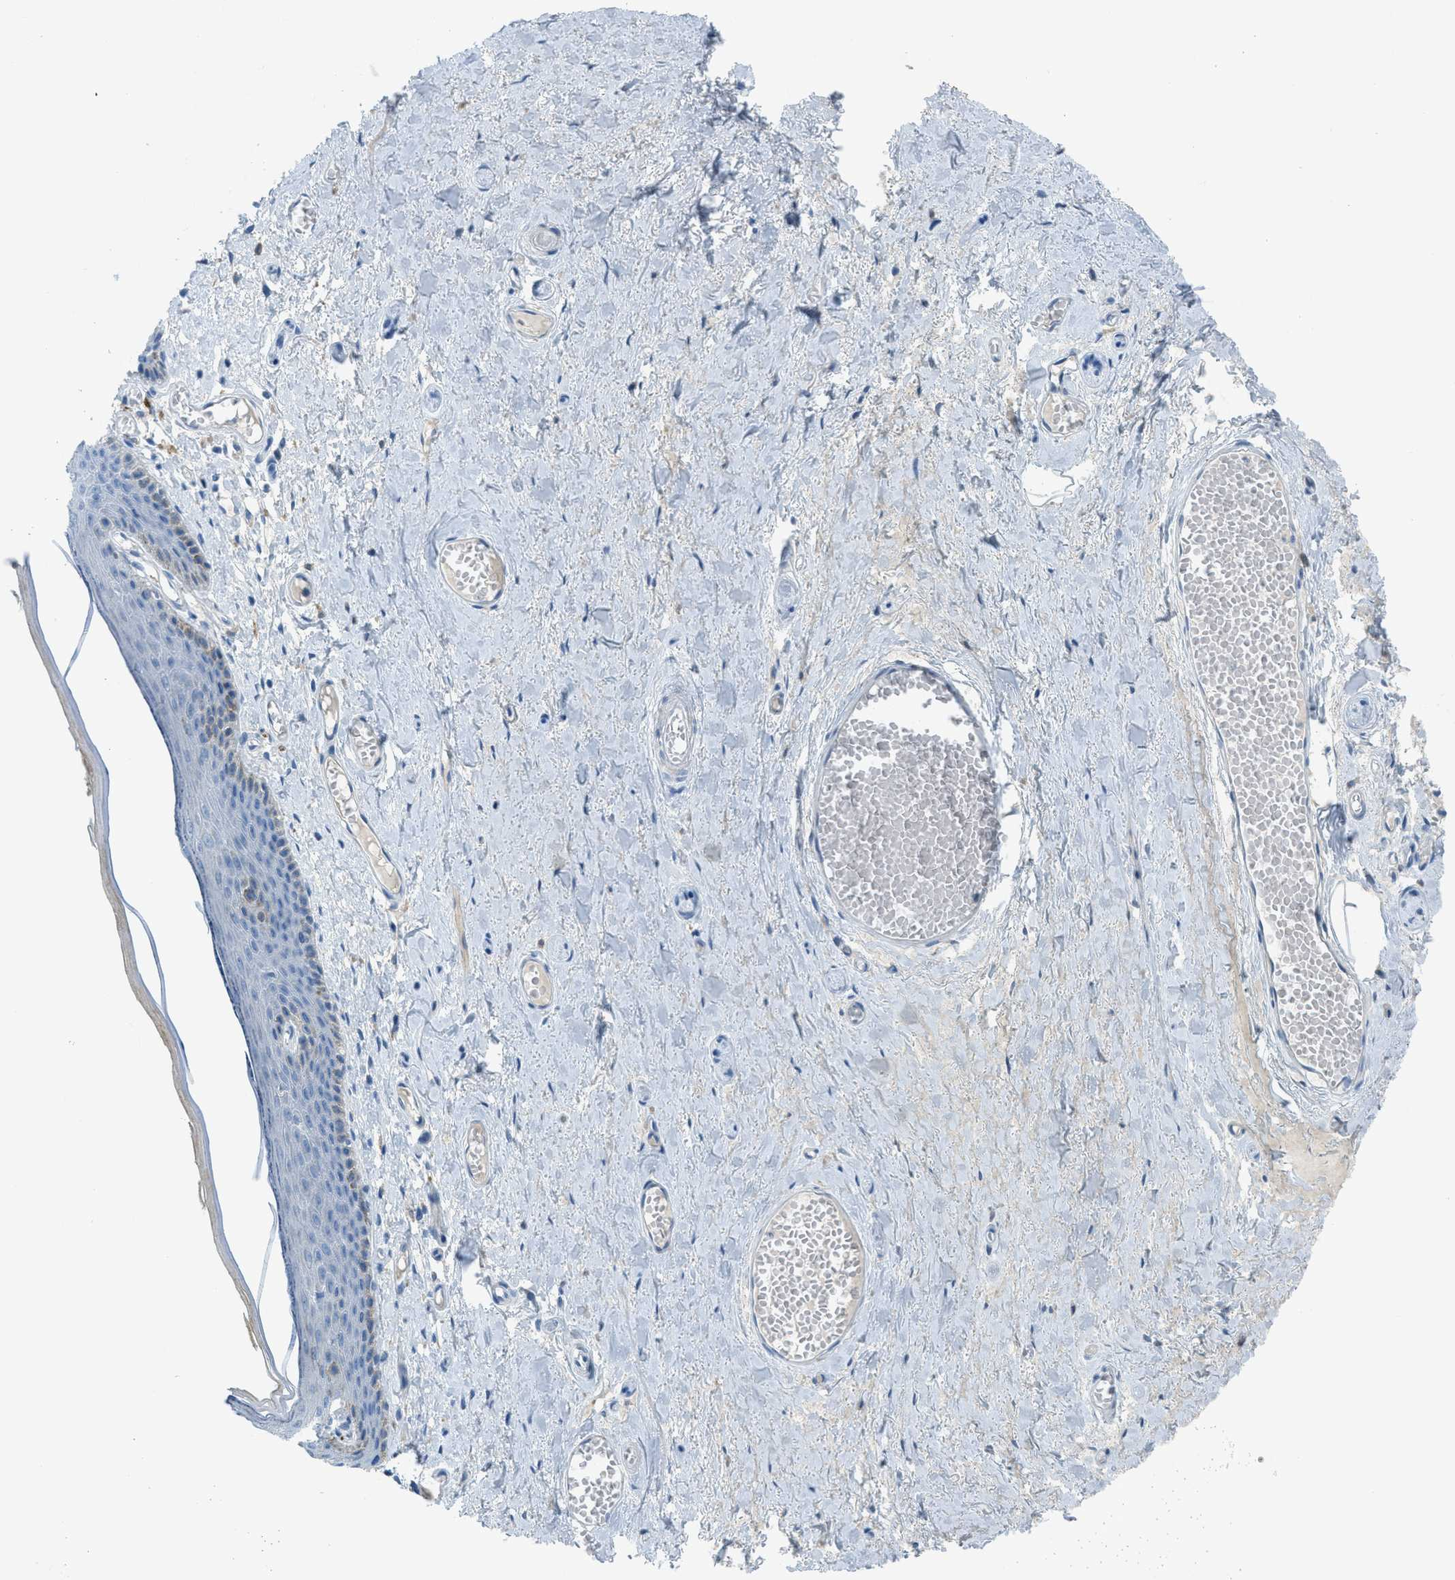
{"staining": {"intensity": "negative", "quantity": "none", "location": "none"}, "tissue": "skin", "cell_type": "Epidermal cells", "image_type": "normal", "snomed": [{"axis": "morphology", "description": "Normal tissue, NOS"}, {"axis": "topography", "description": "Adipose tissue"}, {"axis": "topography", "description": "Vascular tissue"}, {"axis": "topography", "description": "Anal"}, {"axis": "topography", "description": "Peripheral nerve tissue"}], "caption": "DAB immunohistochemical staining of normal human skin demonstrates no significant staining in epidermal cells.", "gene": "KLHL8", "patient": {"sex": "female", "age": 54}}